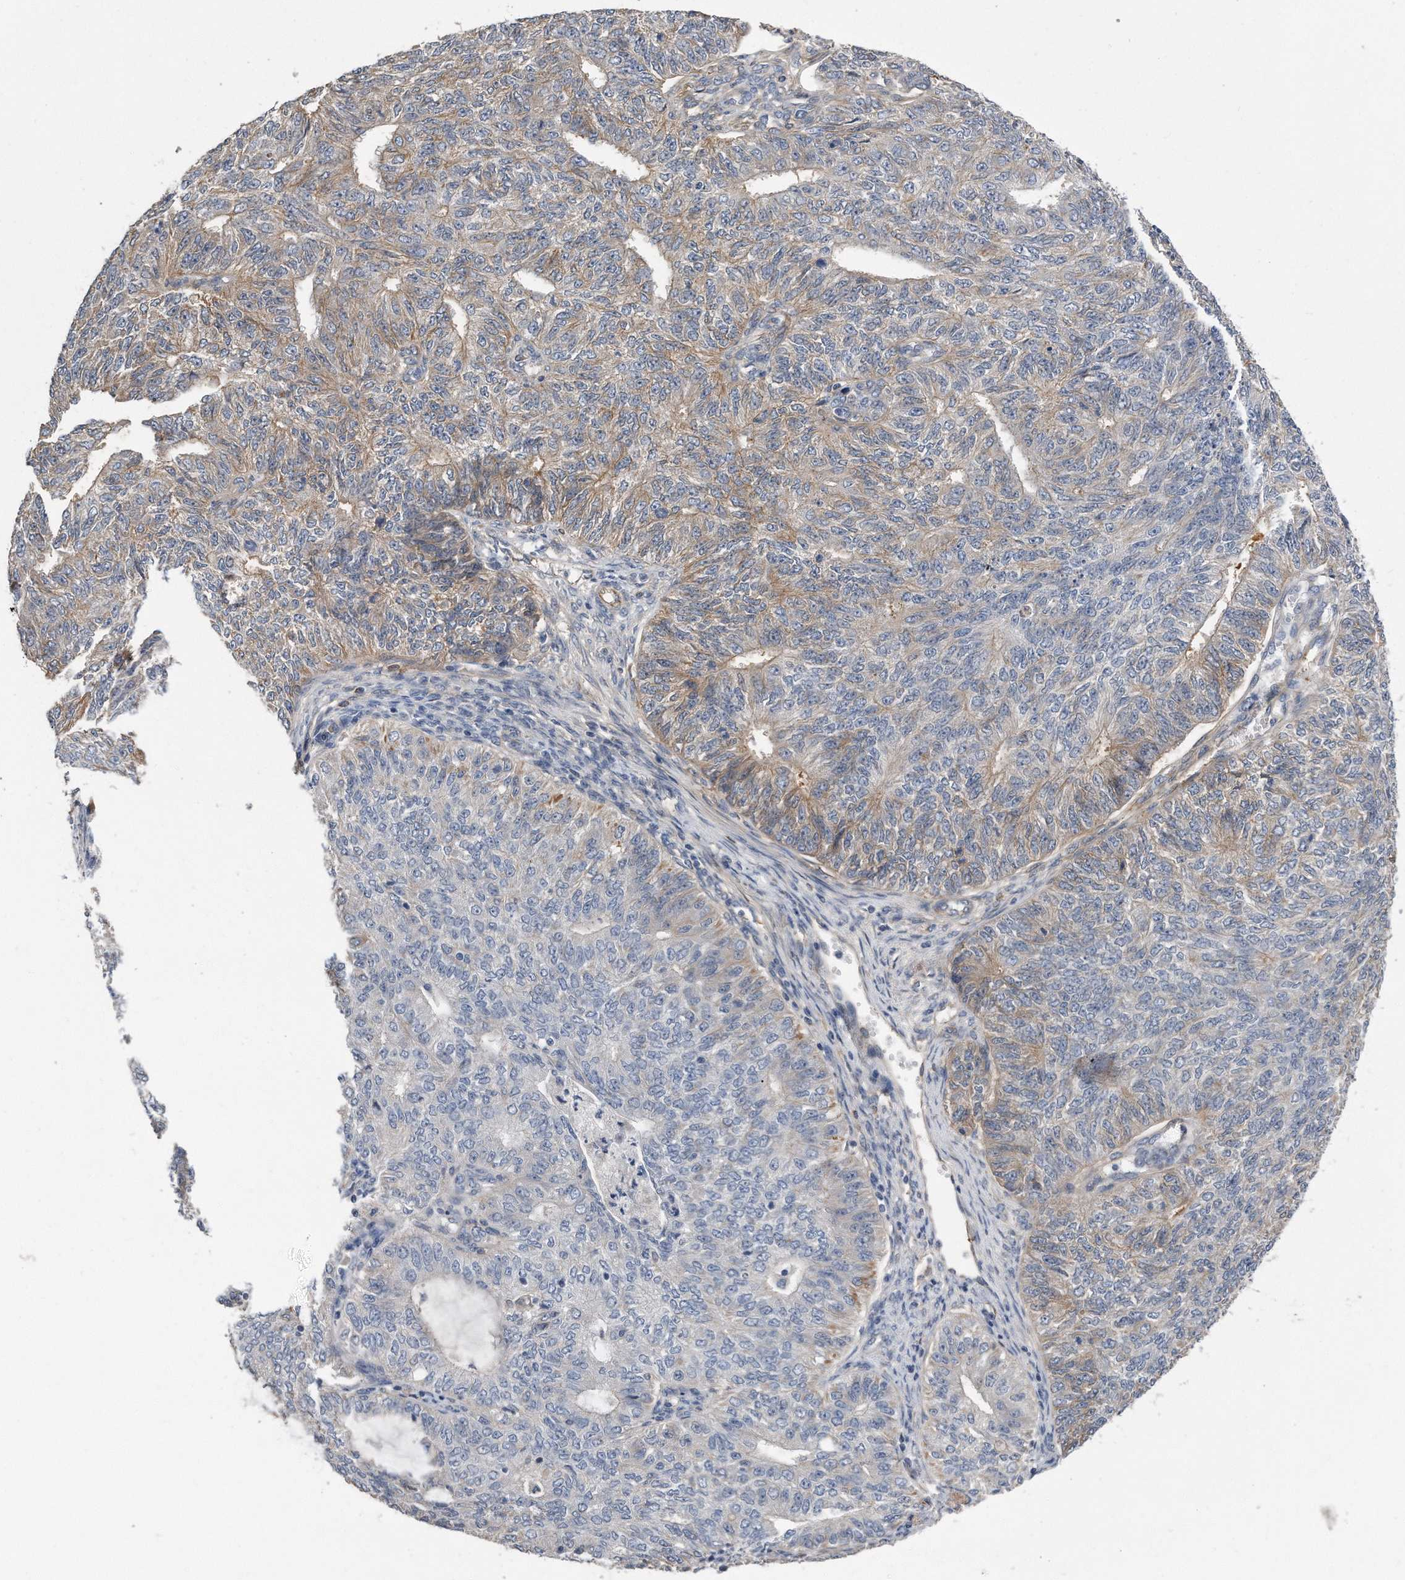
{"staining": {"intensity": "weak", "quantity": "25%-75%", "location": "cytoplasmic/membranous"}, "tissue": "endometrial cancer", "cell_type": "Tumor cells", "image_type": "cancer", "snomed": [{"axis": "morphology", "description": "Adenocarcinoma, NOS"}, {"axis": "topography", "description": "Endometrium"}], "caption": "Immunohistochemistry (IHC) (DAB) staining of human adenocarcinoma (endometrial) displays weak cytoplasmic/membranous protein staining in about 25%-75% of tumor cells.", "gene": "GPC1", "patient": {"sex": "female", "age": 32}}